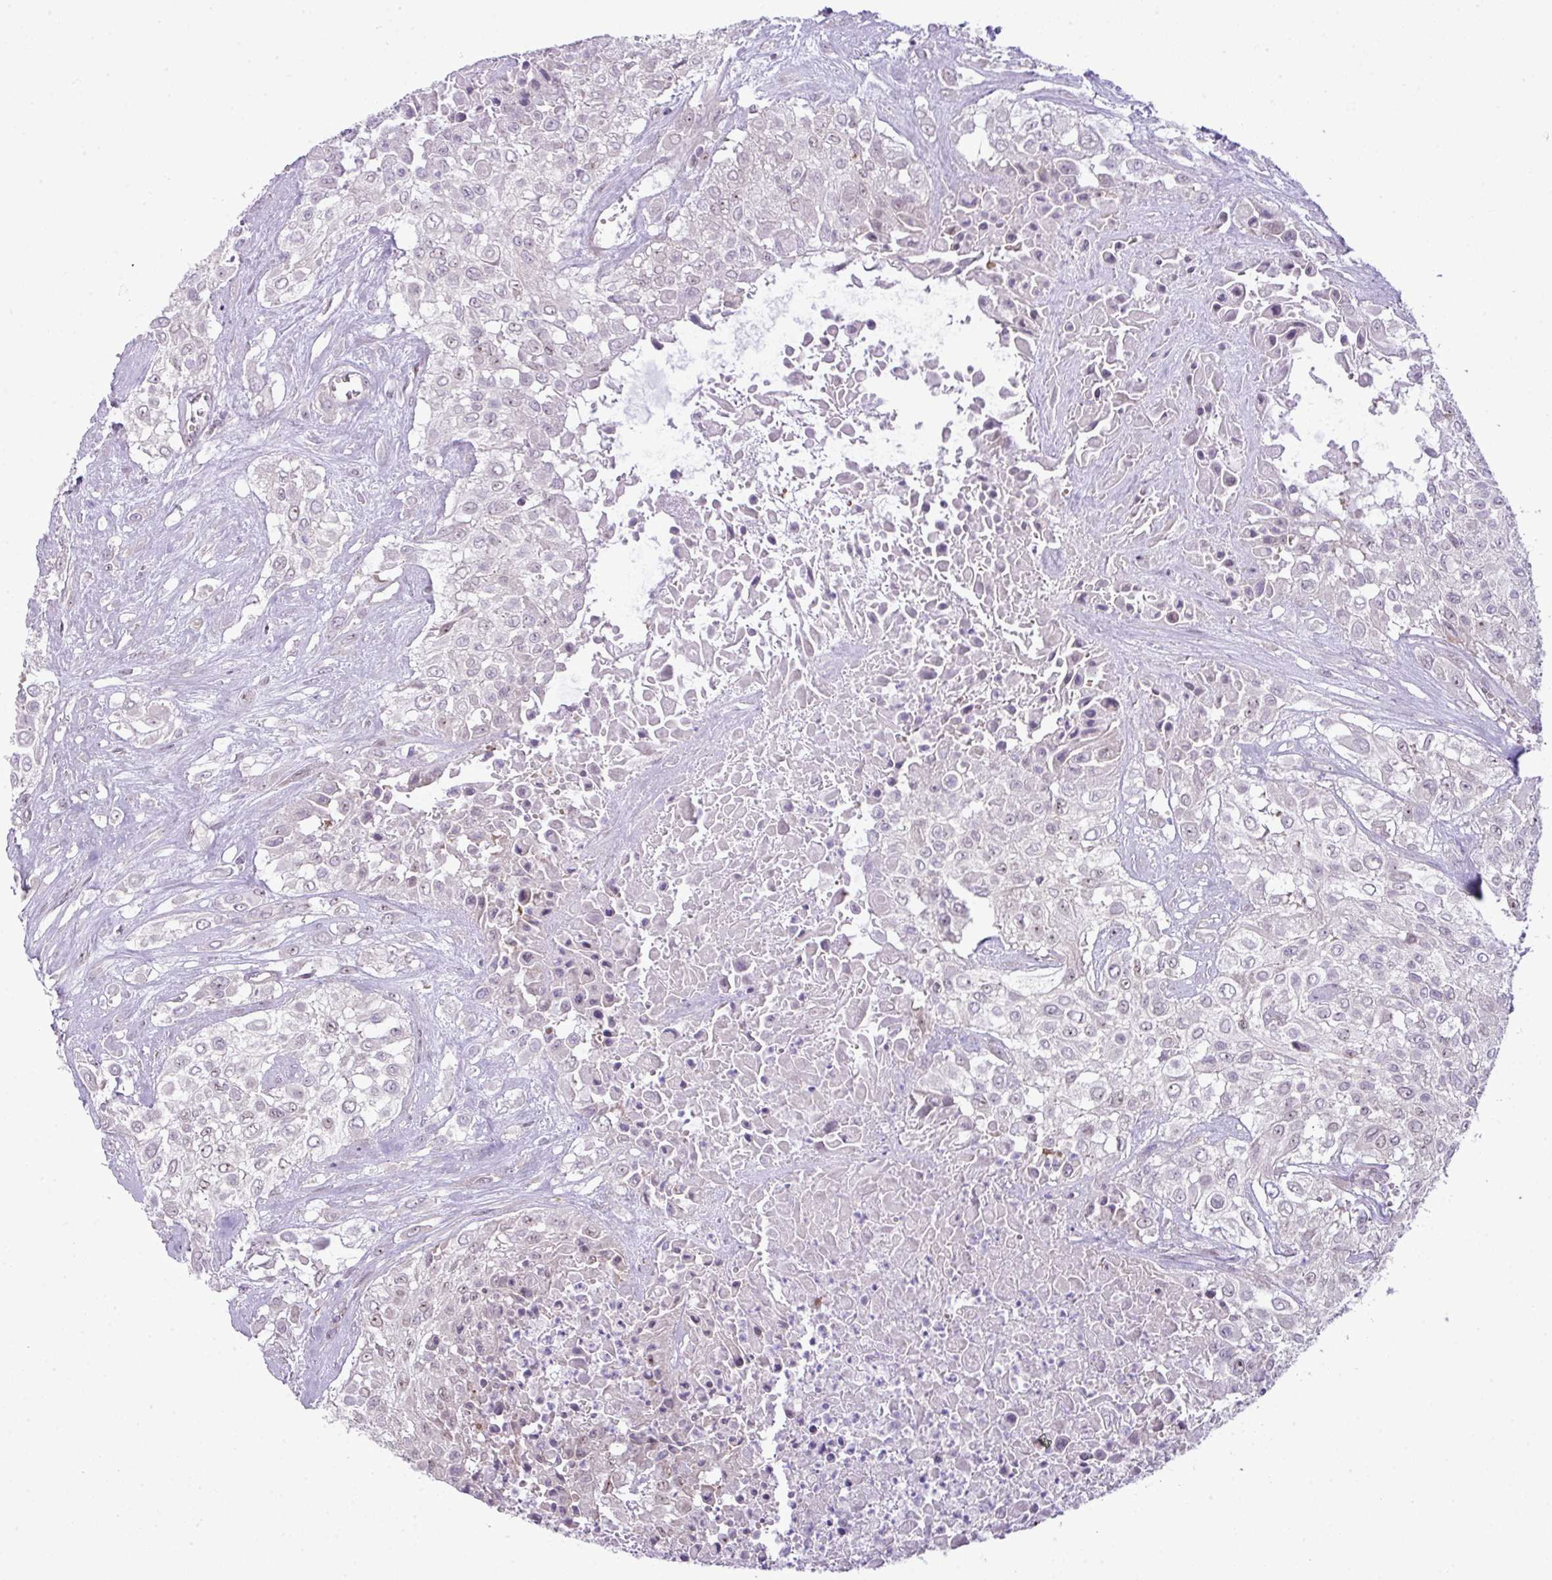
{"staining": {"intensity": "weak", "quantity": "<25%", "location": "nuclear"}, "tissue": "urothelial cancer", "cell_type": "Tumor cells", "image_type": "cancer", "snomed": [{"axis": "morphology", "description": "Urothelial carcinoma, High grade"}, {"axis": "topography", "description": "Urinary bladder"}], "caption": "Tumor cells are negative for brown protein staining in urothelial cancer.", "gene": "MAK16", "patient": {"sex": "male", "age": 67}}